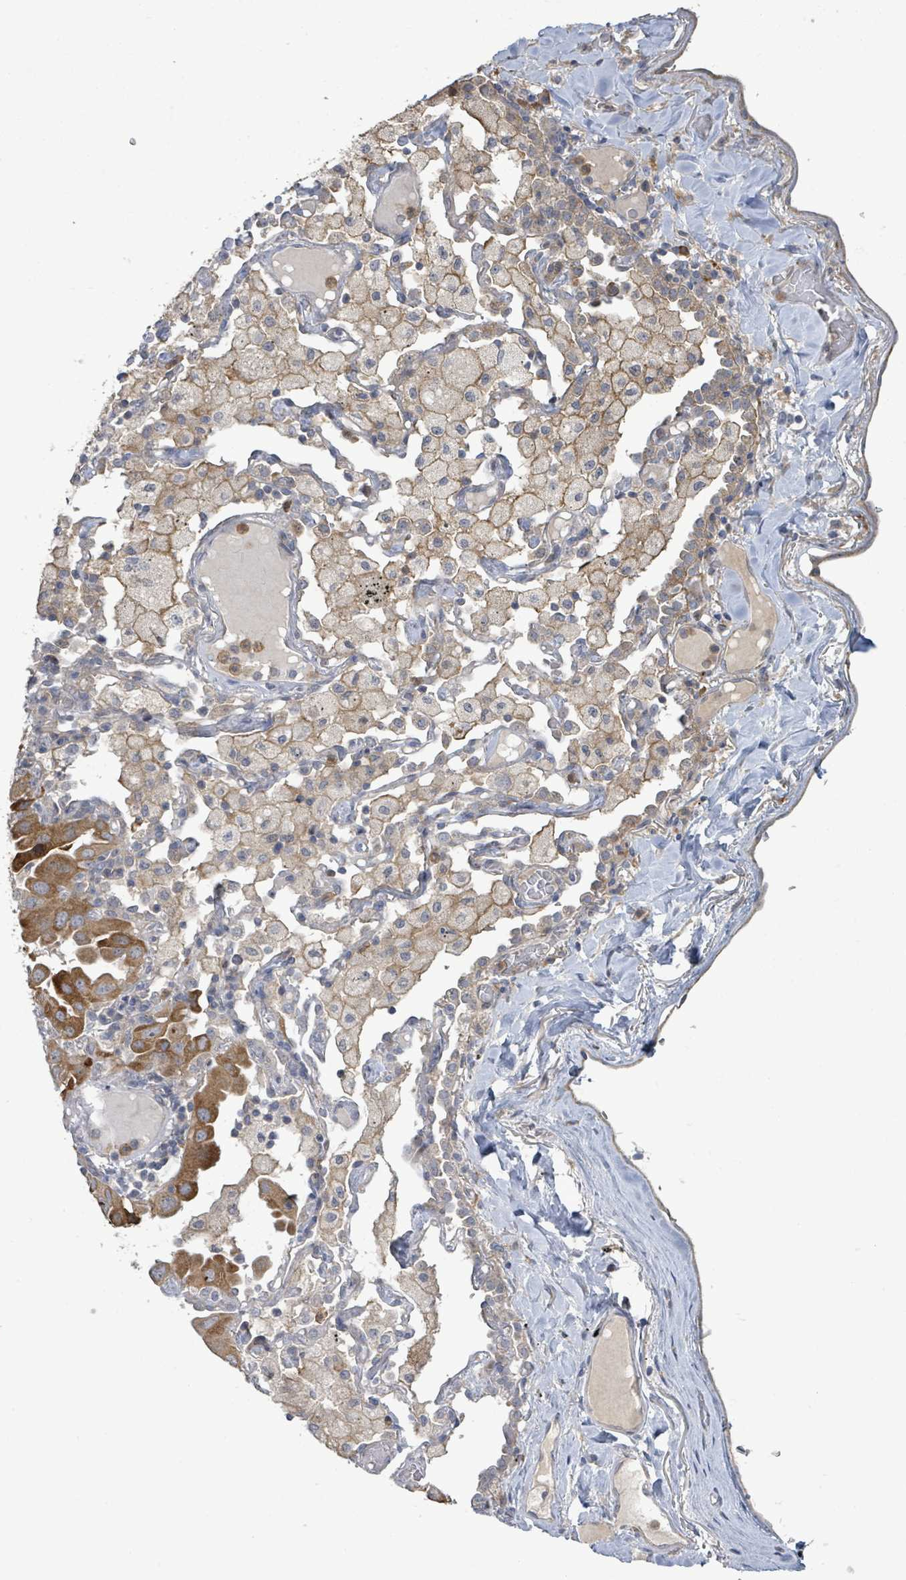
{"staining": {"intensity": "moderate", "quantity": ">75%", "location": "cytoplasmic/membranous"}, "tissue": "lung cancer", "cell_type": "Tumor cells", "image_type": "cancer", "snomed": [{"axis": "morphology", "description": "Adenocarcinoma, NOS"}, {"axis": "topography", "description": "Lung"}], "caption": "This micrograph exhibits lung cancer stained with immunohistochemistry to label a protein in brown. The cytoplasmic/membranous of tumor cells show moderate positivity for the protein. Nuclei are counter-stained blue.", "gene": "SLIT3", "patient": {"sex": "male", "age": 64}}